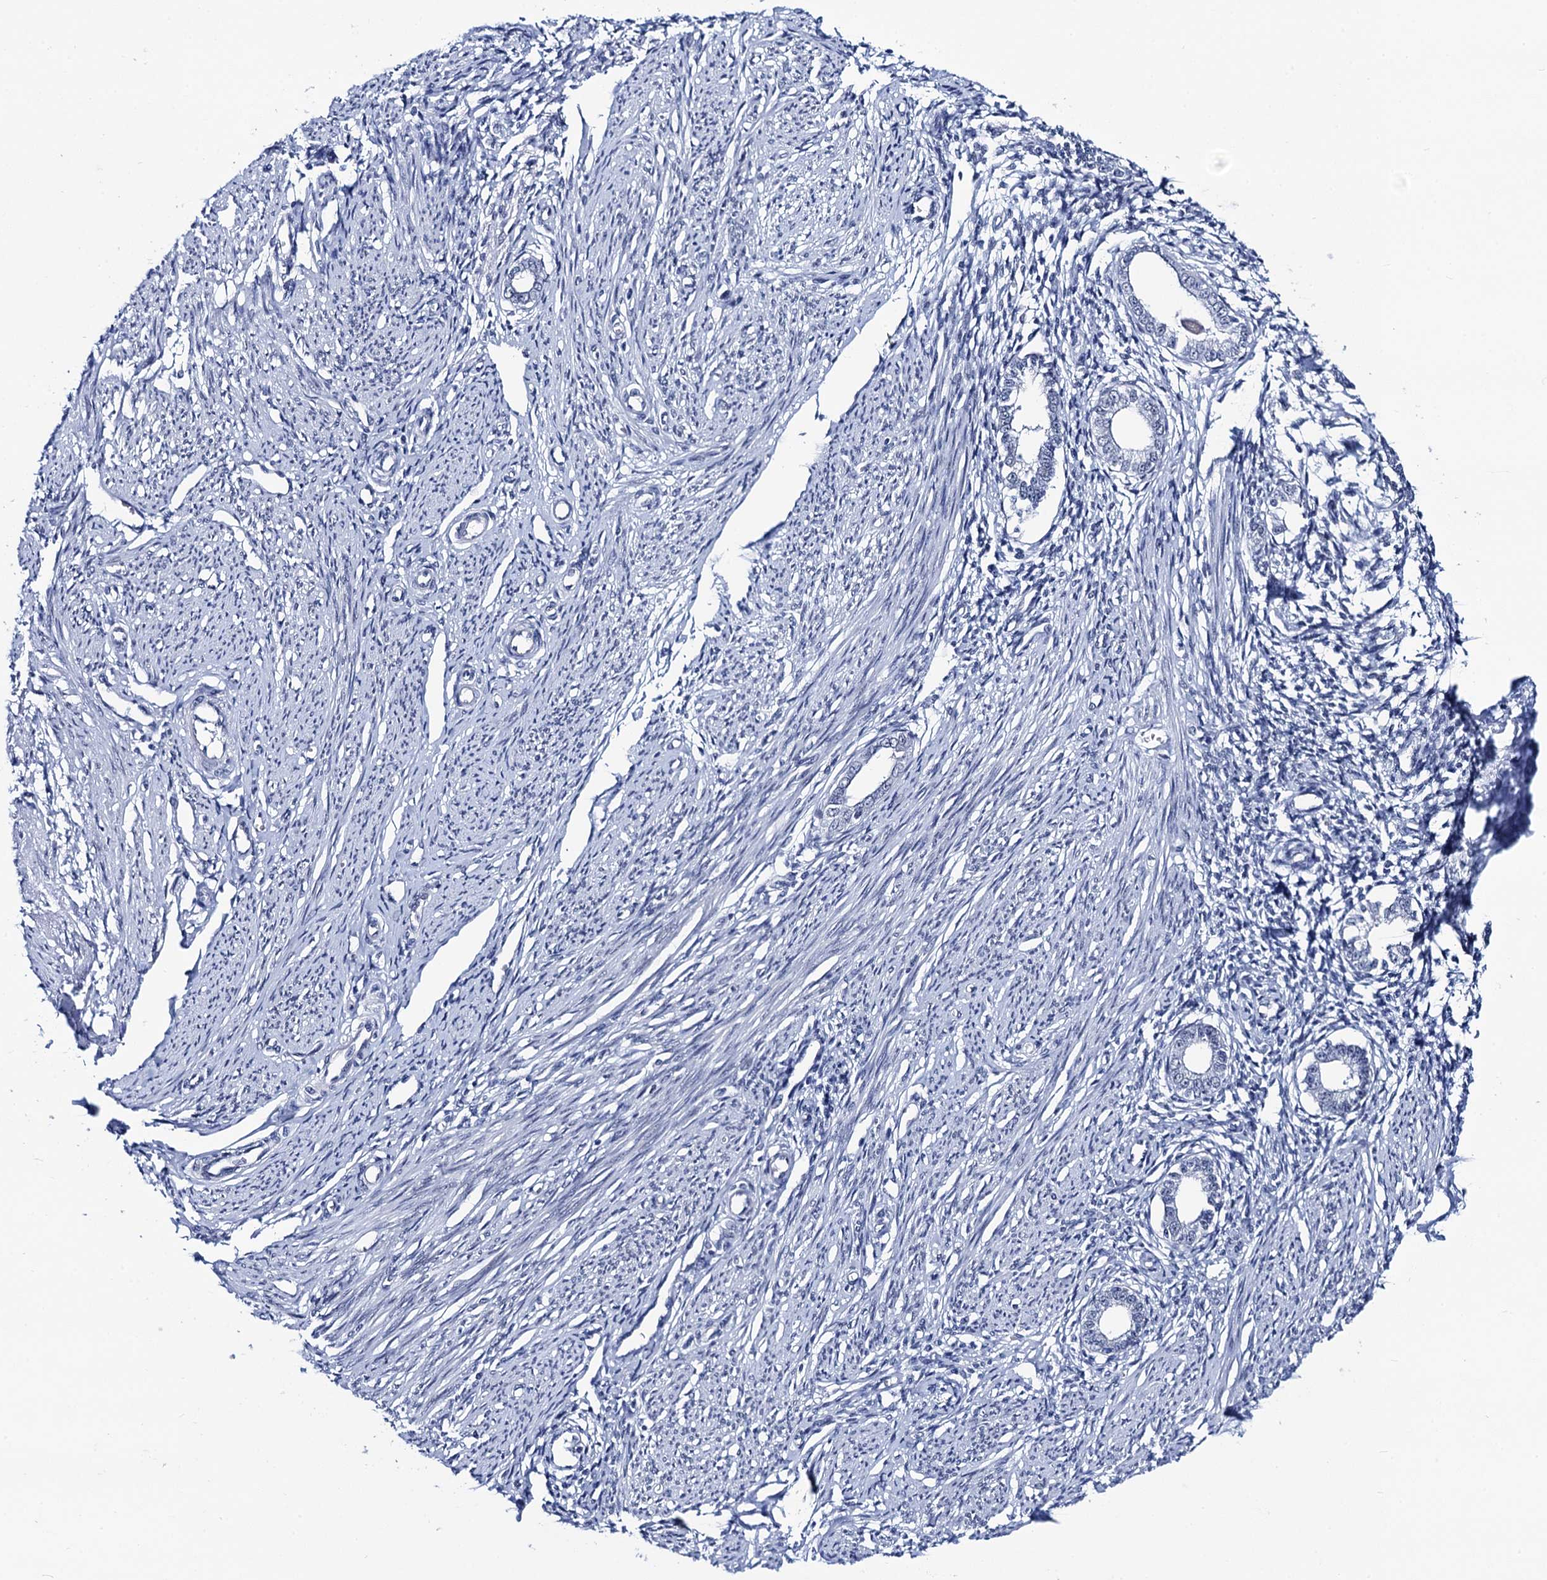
{"staining": {"intensity": "negative", "quantity": "none", "location": "none"}, "tissue": "endometrium", "cell_type": "Cells in endometrial stroma", "image_type": "normal", "snomed": [{"axis": "morphology", "description": "Normal tissue, NOS"}, {"axis": "topography", "description": "Endometrium"}], "caption": "The histopathology image reveals no staining of cells in endometrial stroma in benign endometrium.", "gene": "C16orf87", "patient": {"sex": "female", "age": 56}}